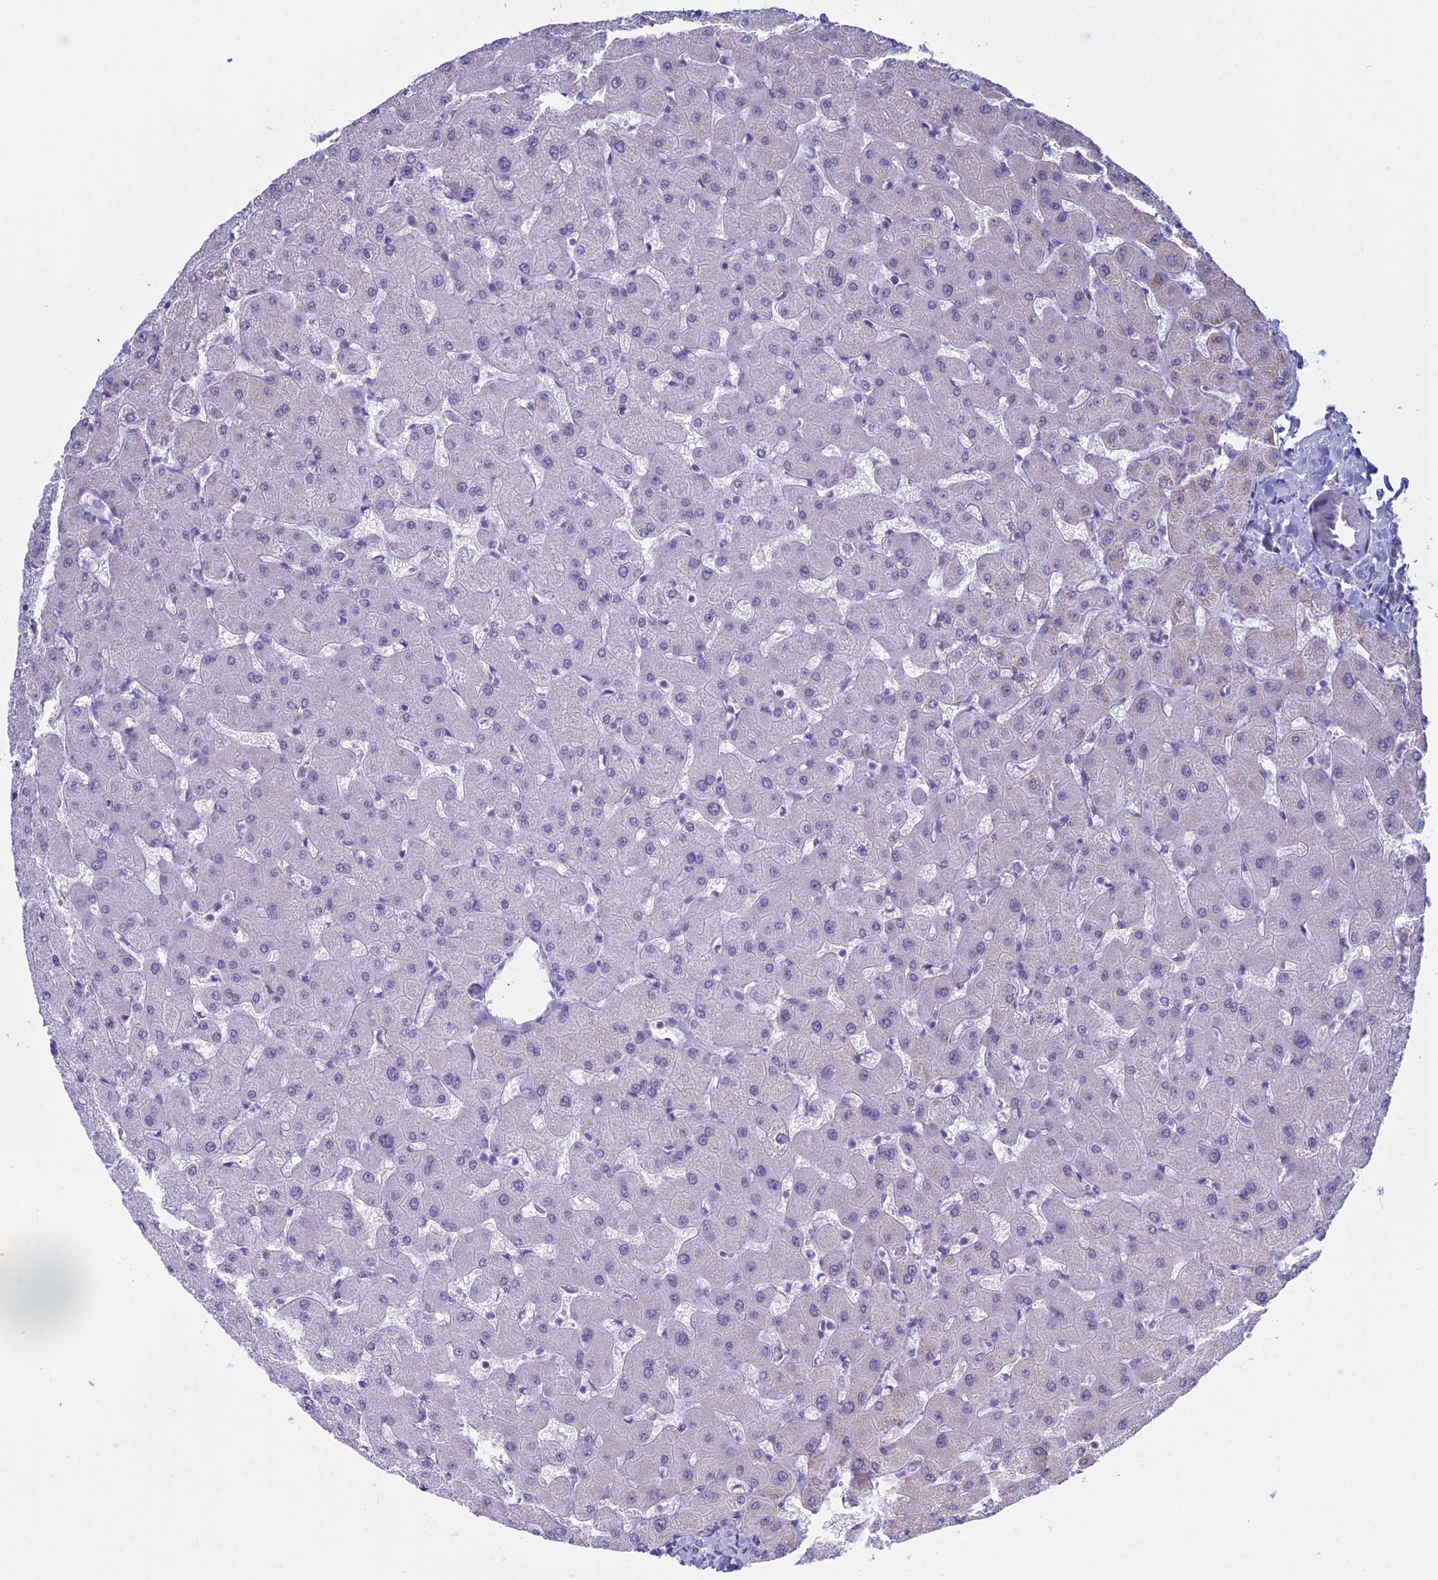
{"staining": {"intensity": "negative", "quantity": "none", "location": "none"}, "tissue": "liver", "cell_type": "Cholangiocytes", "image_type": "normal", "snomed": [{"axis": "morphology", "description": "Normal tissue, NOS"}, {"axis": "topography", "description": "Liver"}], "caption": "Histopathology image shows no significant protein expression in cholangiocytes of normal liver. (Brightfield microscopy of DAB (3,3'-diaminobenzidine) immunohistochemistry (IHC) at high magnification).", "gene": "KLF14", "patient": {"sex": "female", "age": 63}}